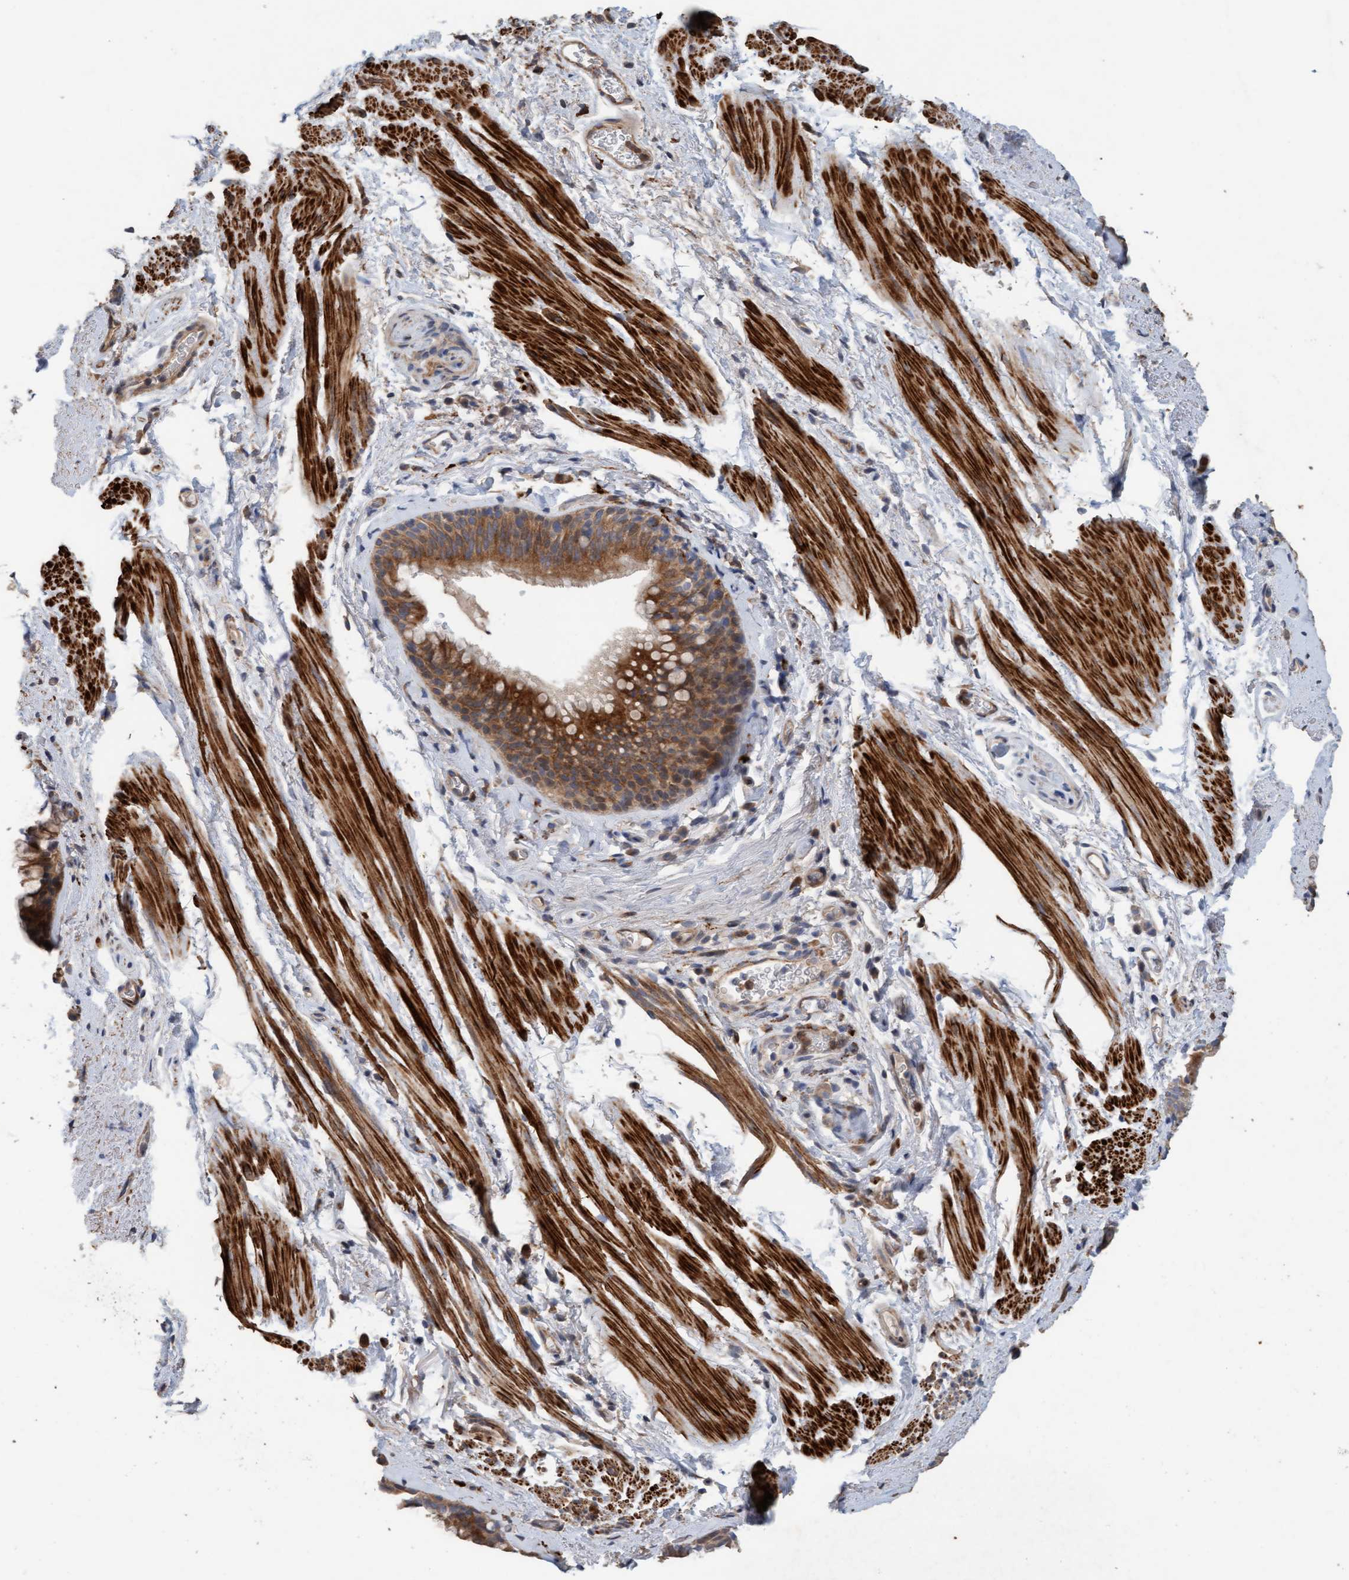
{"staining": {"intensity": "weak", "quantity": ">75%", "location": "cytoplasmic/membranous"}, "tissue": "bronchus", "cell_type": "Respiratory epithelial cells", "image_type": "normal", "snomed": [{"axis": "morphology", "description": "Normal tissue, NOS"}, {"axis": "topography", "description": "Cartilage tissue"}, {"axis": "topography", "description": "Bronchus"}], "caption": "Bronchus stained with immunohistochemistry (IHC) shows weak cytoplasmic/membranous expression in approximately >75% of respiratory epithelial cells. Immunohistochemistry stains the protein in brown and the nuclei are stained blue.", "gene": "LONRF1", "patient": {"sex": "female", "age": 53}}